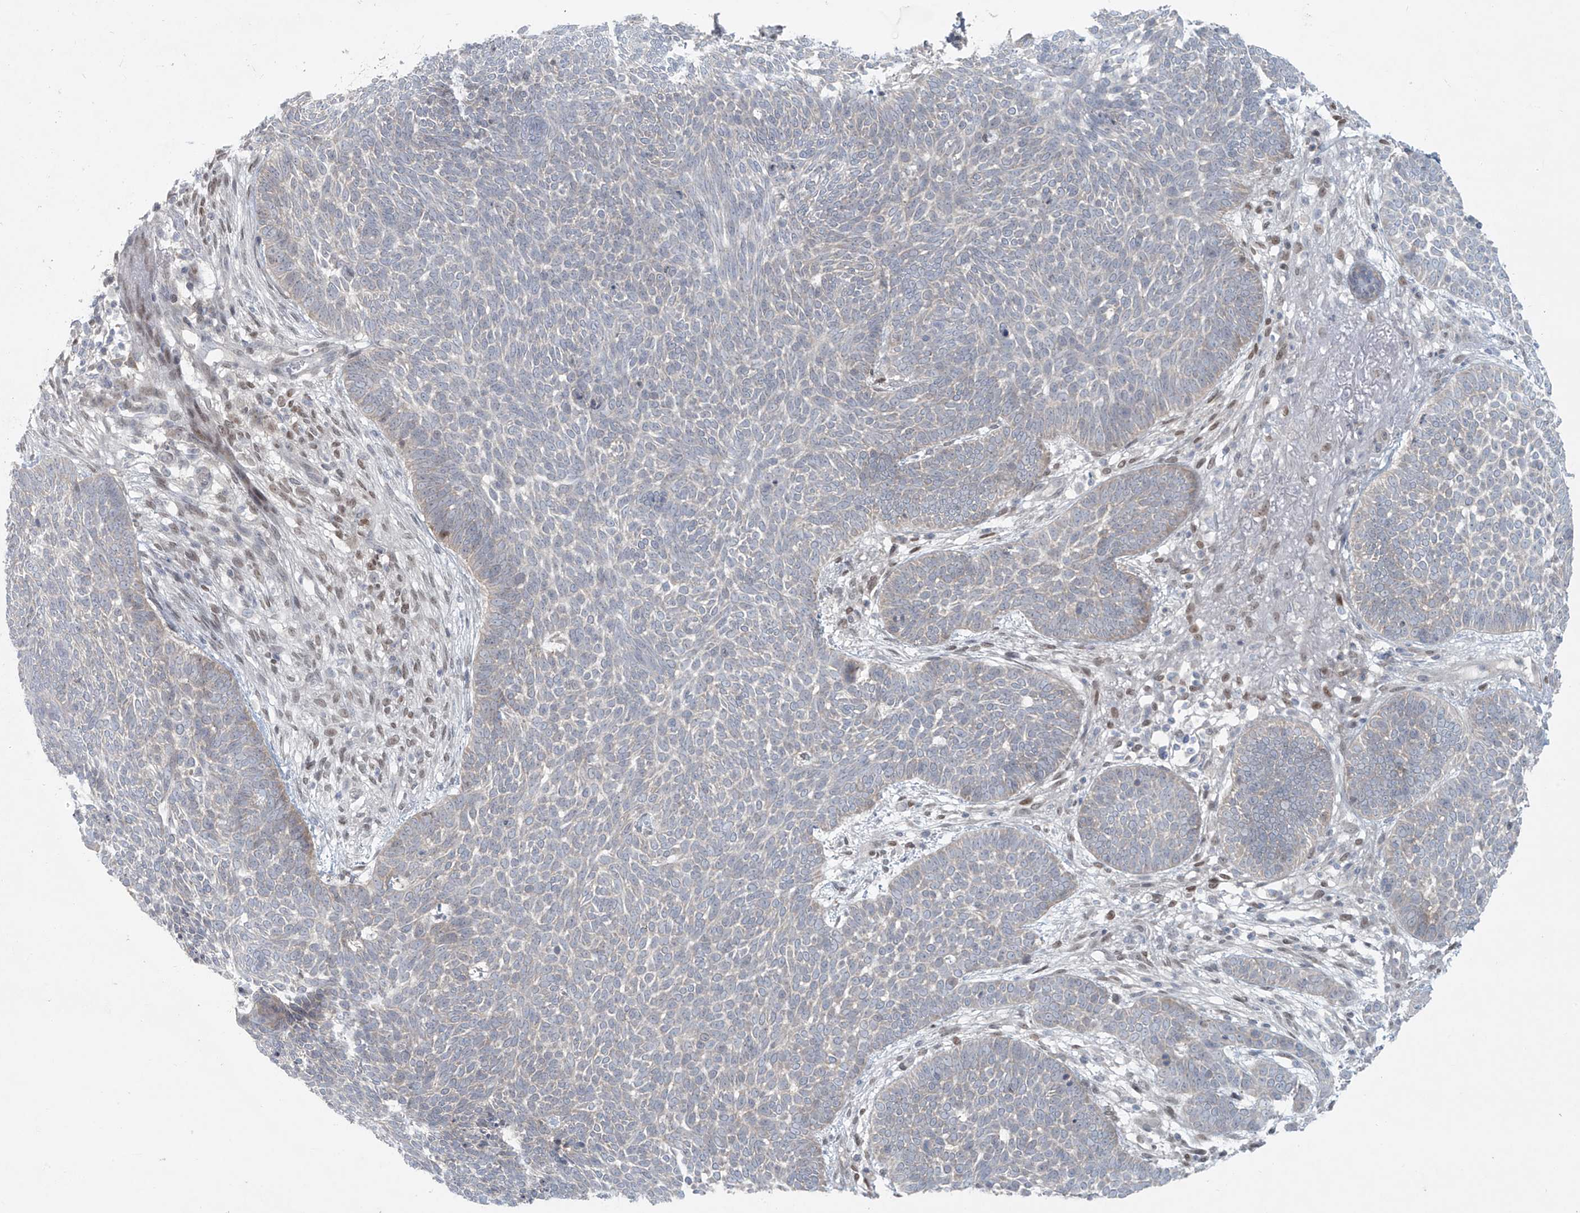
{"staining": {"intensity": "negative", "quantity": "none", "location": "none"}, "tissue": "skin cancer", "cell_type": "Tumor cells", "image_type": "cancer", "snomed": [{"axis": "morphology", "description": "Normal tissue, NOS"}, {"axis": "morphology", "description": "Basal cell carcinoma"}, {"axis": "topography", "description": "Skin"}], "caption": "A micrograph of skin cancer (basal cell carcinoma) stained for a protein shows no brown staining in tumor cells.", "gene": "PPAT", "patient": {"sex": "male", "age": 64}}